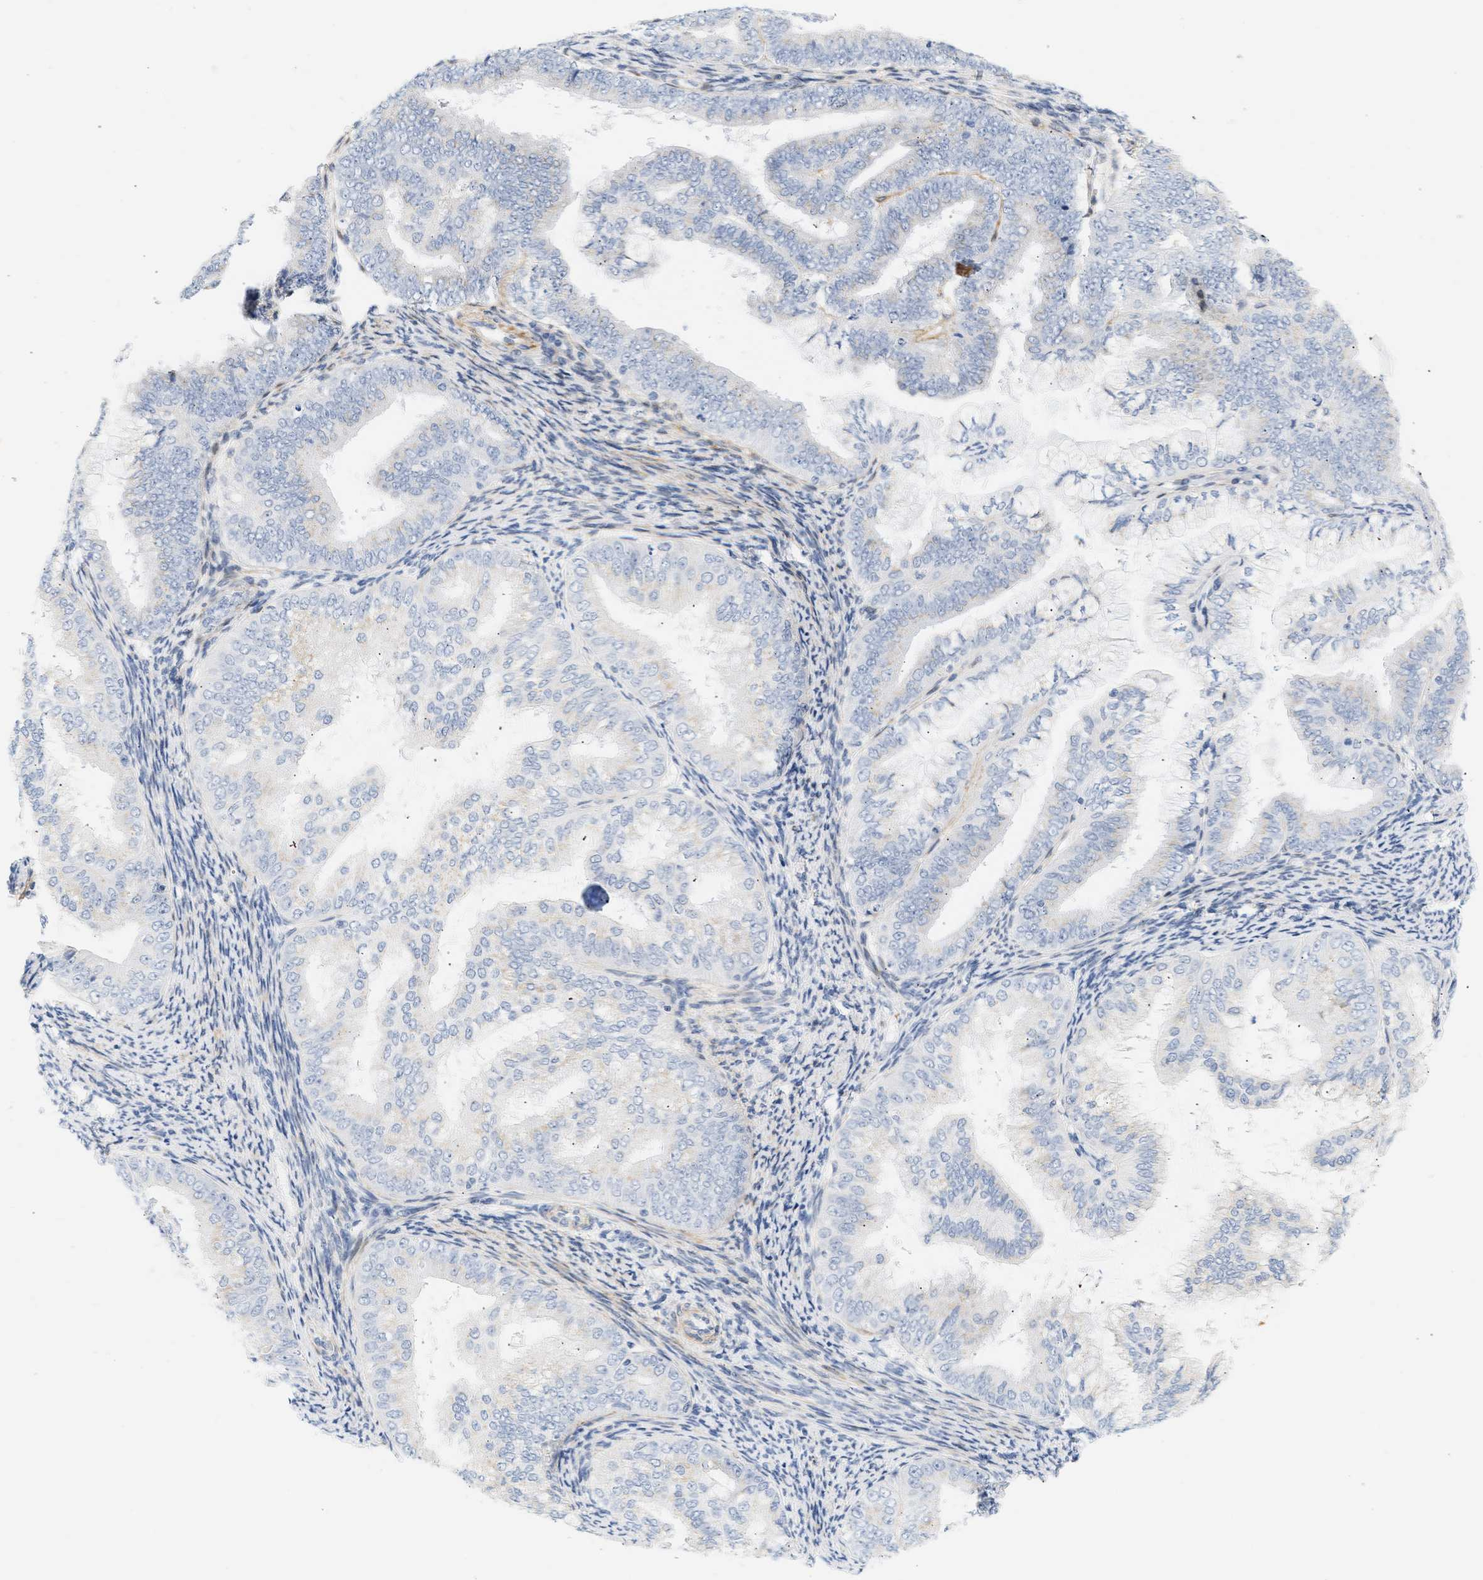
{"staining": {"intensity": "negative", "quantity": "none", "location": "none"}, "tissue": "endometrial cancer", "cell_type": "Tumor cells", "image_type": "cancer", "snomed": [{"axis": "morphology", "description": "Adenocarcinoma, NOS"}, {"axis": "topography", "description": "Endometrium"}], "caption": "A high-resolution micrograph shows immunohistochemistry (IHC) staining of endometrial adenocarcinoma, which displays no significant staining in tumor cells. (Brightfield microscopy of DAB (3,3'-diaminobenzidine) immunohistochemistry at high magnification).", "gene": "SLC30A7", "patient": {"sex": "female", "age": 63}}